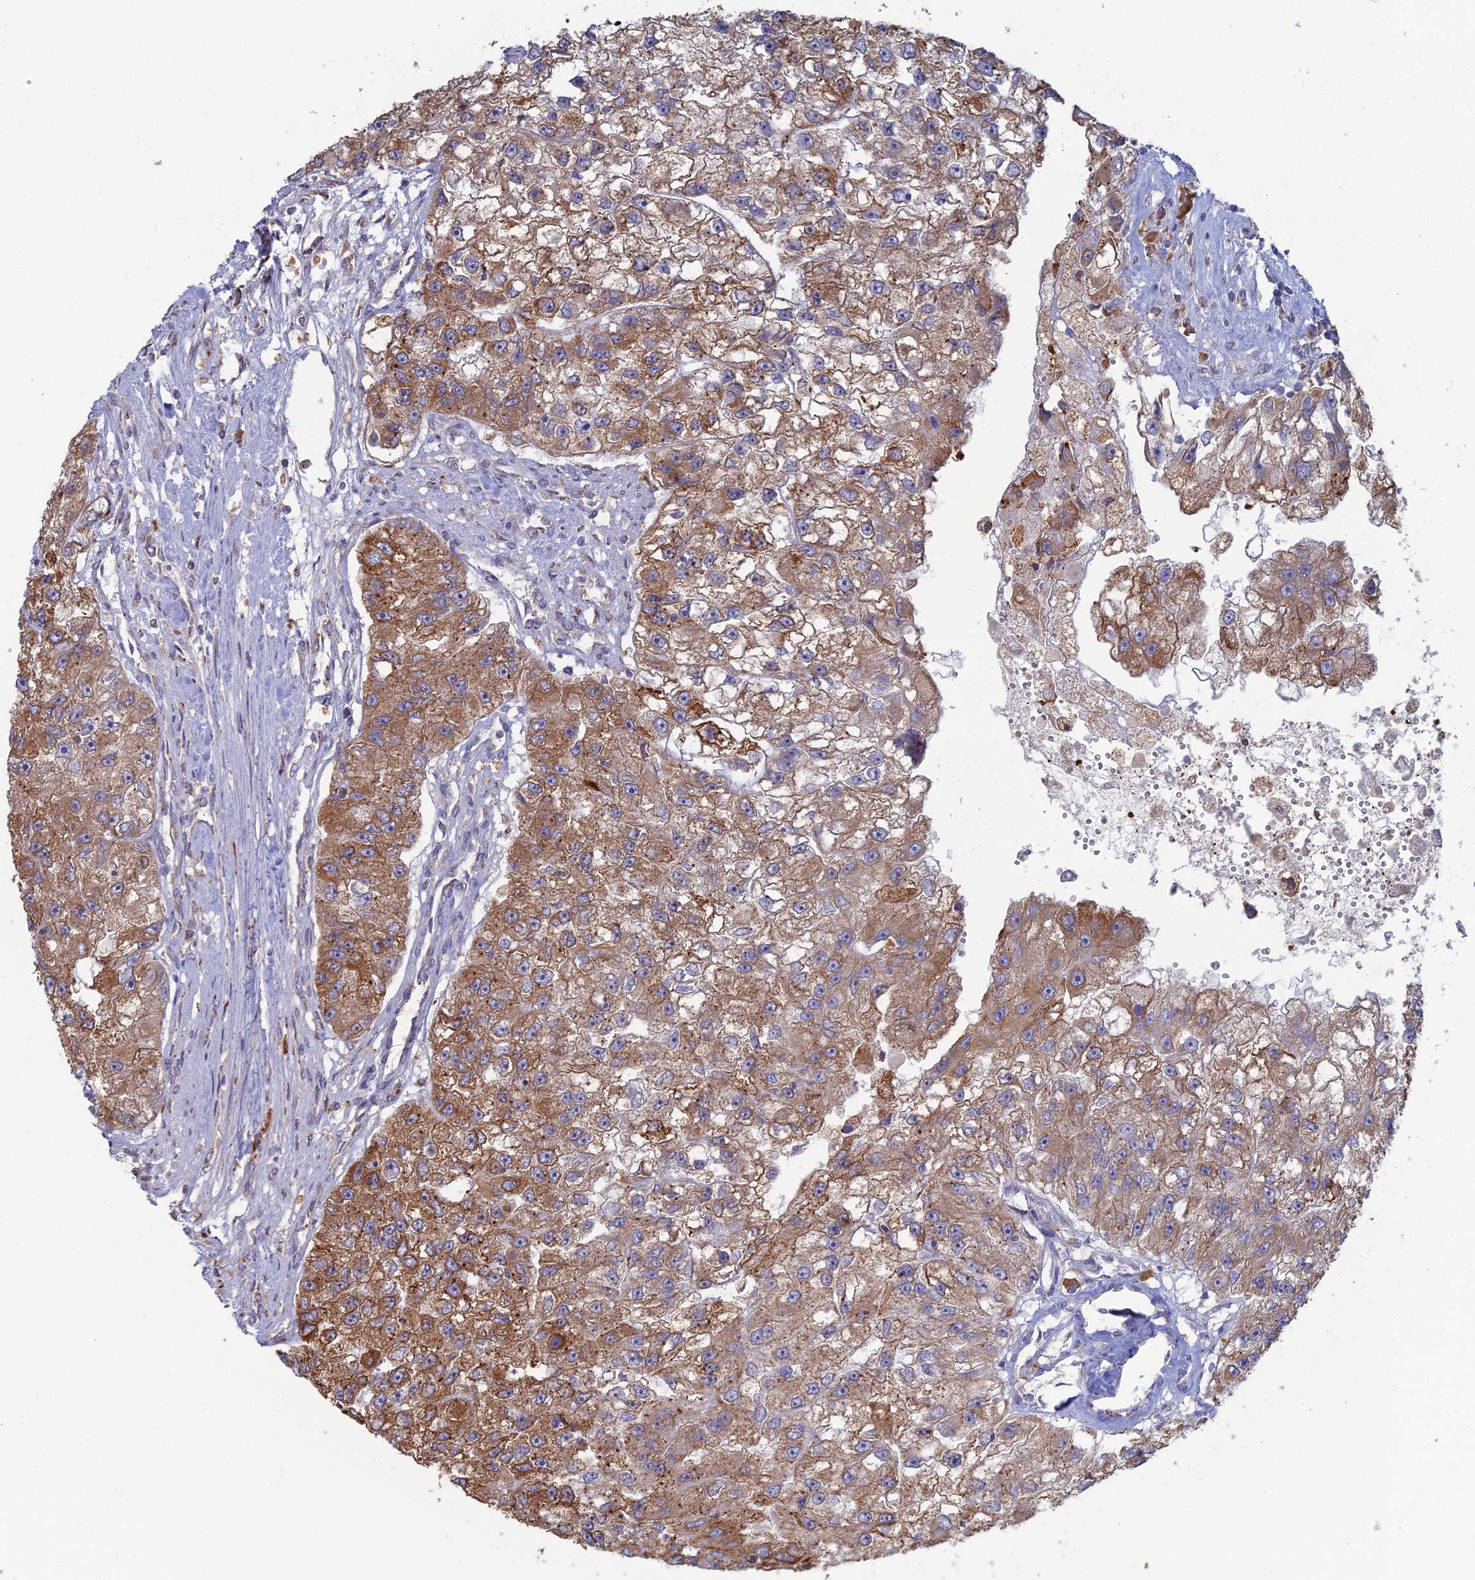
{"staining": {"intensity": "moderate", "quantity": ">75%", "location": "cytoplasmic/membranous"}, "tissue": "renal cancer", "cell_type": "Tumor cells", "image_type": "cancer", "snomed": [{"axis": "morphology", "description": "Adenocarcinoma, NOS"}, {"axis": "topography", "description": "Kidney"}], "caption": "A high-resolution micrograph shows immunohistochemistry staining of renal cancer, which exhibits moderate cytoplasmic/membranous staining in approximately >75% of tumor cells.", "gene": "TRAPPC6A", "patient": {"sex": "male", "age": 63}}